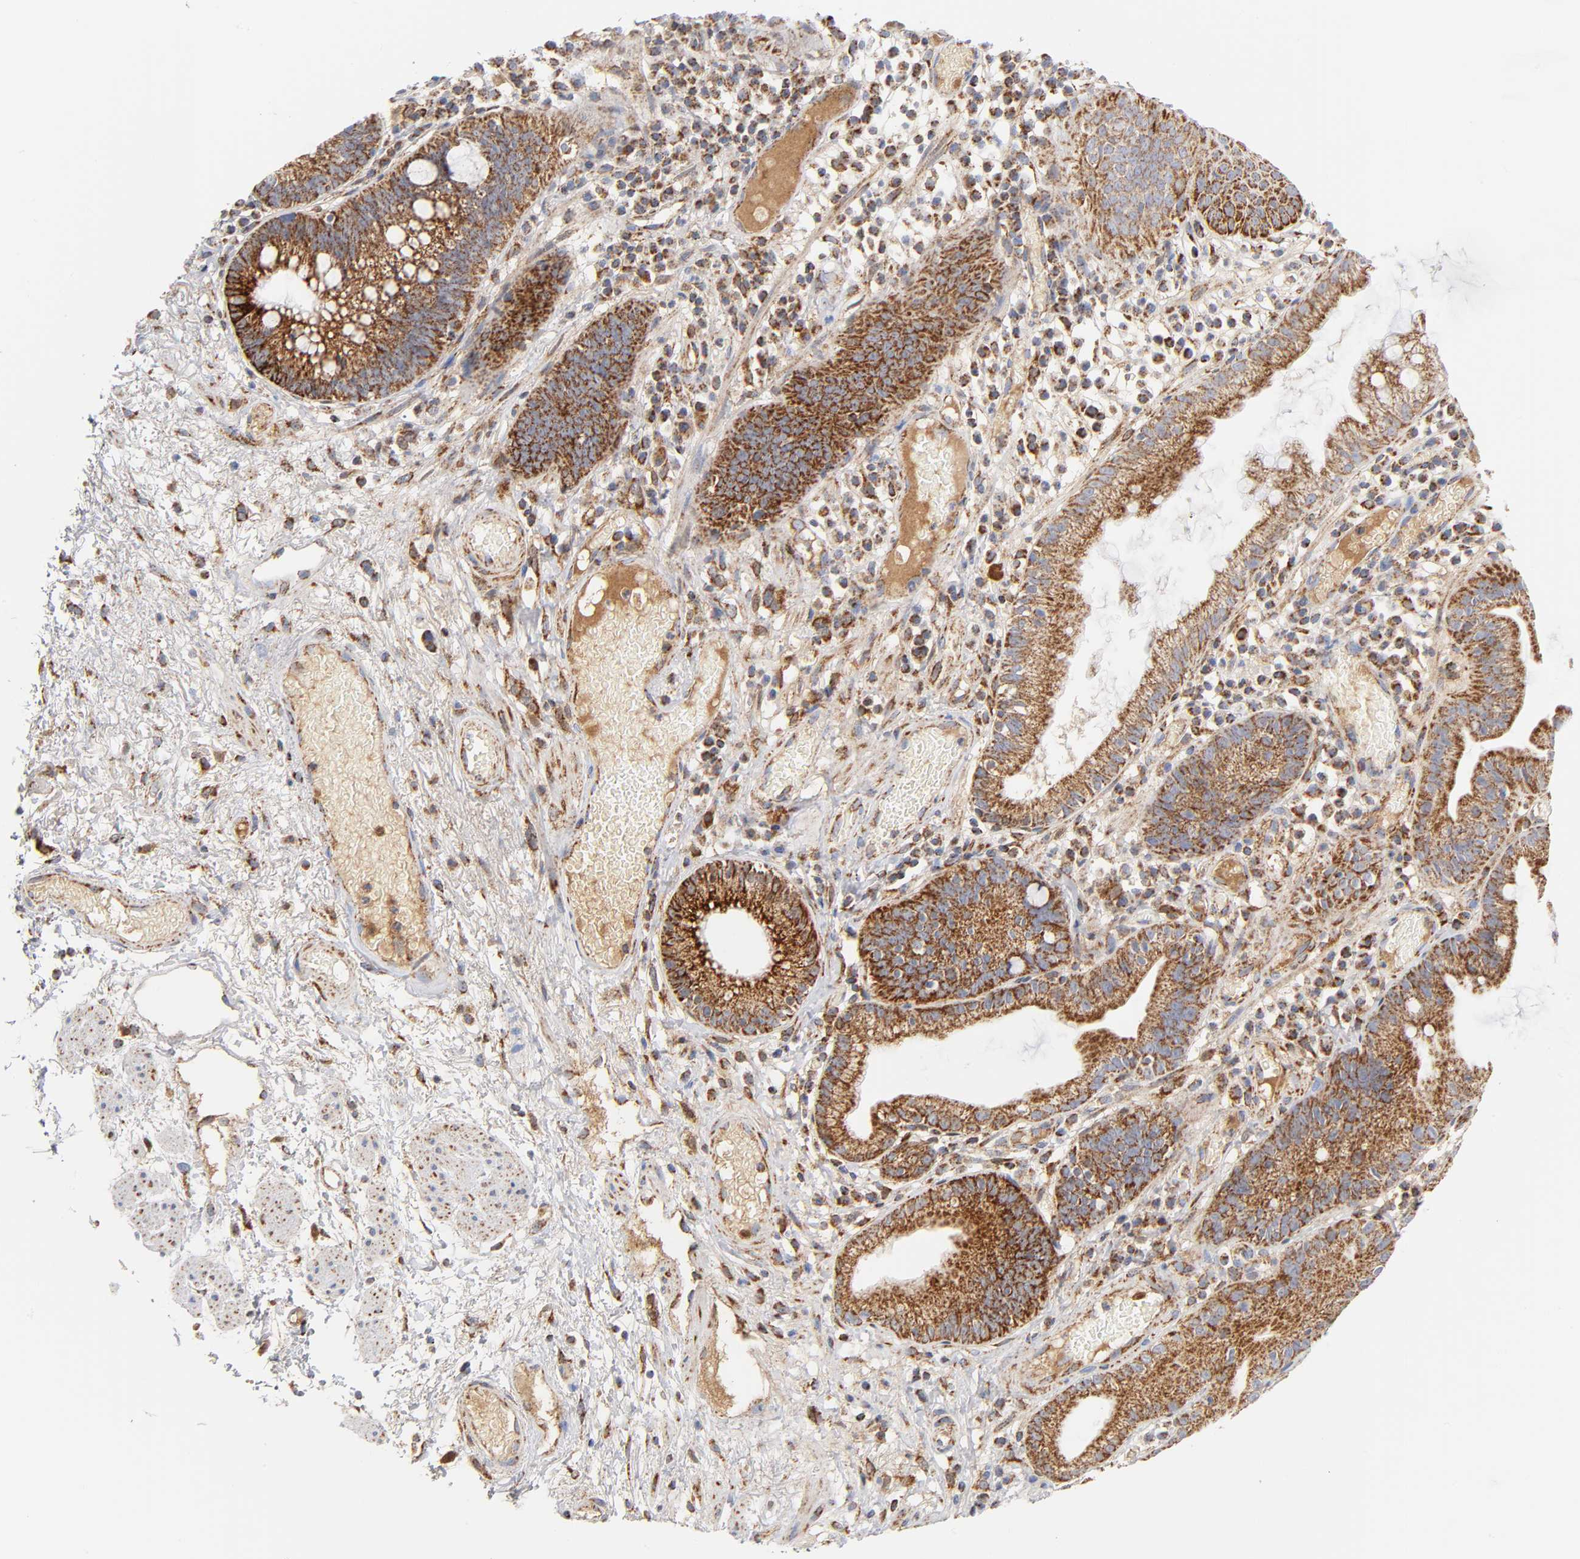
{"staining": {"intensity": "moderate", "quantity": "25%-75%", "location": "cytoplasmic/membranous"}, "tissue": "skin", "cell_type": "Epidermal cells", "image_type": "normal", "snomed": [{"axis": "morphology", "description": "Normal tissue, NOS"}, {"axis": "morphology", "description": "Hemorrhoids"}, {"axis": "morphology", "description": "Inflammation, NOS"}, {"axis": "topography", "description": "Anal"}], "caption": "Immunohistochemistry (DAB (3,3'-diaminobenzidine)) staining of benign skin displays moderate cytoplasmic/membranous protein staining in approximately 25%-75% of epidermal cells. (DAB (3,3'-diaminobenzidine) IHC with brightfield microscopy, high magnification).", "gene": "DIABLO", "patient": {"sex": "male", "age": 60}}